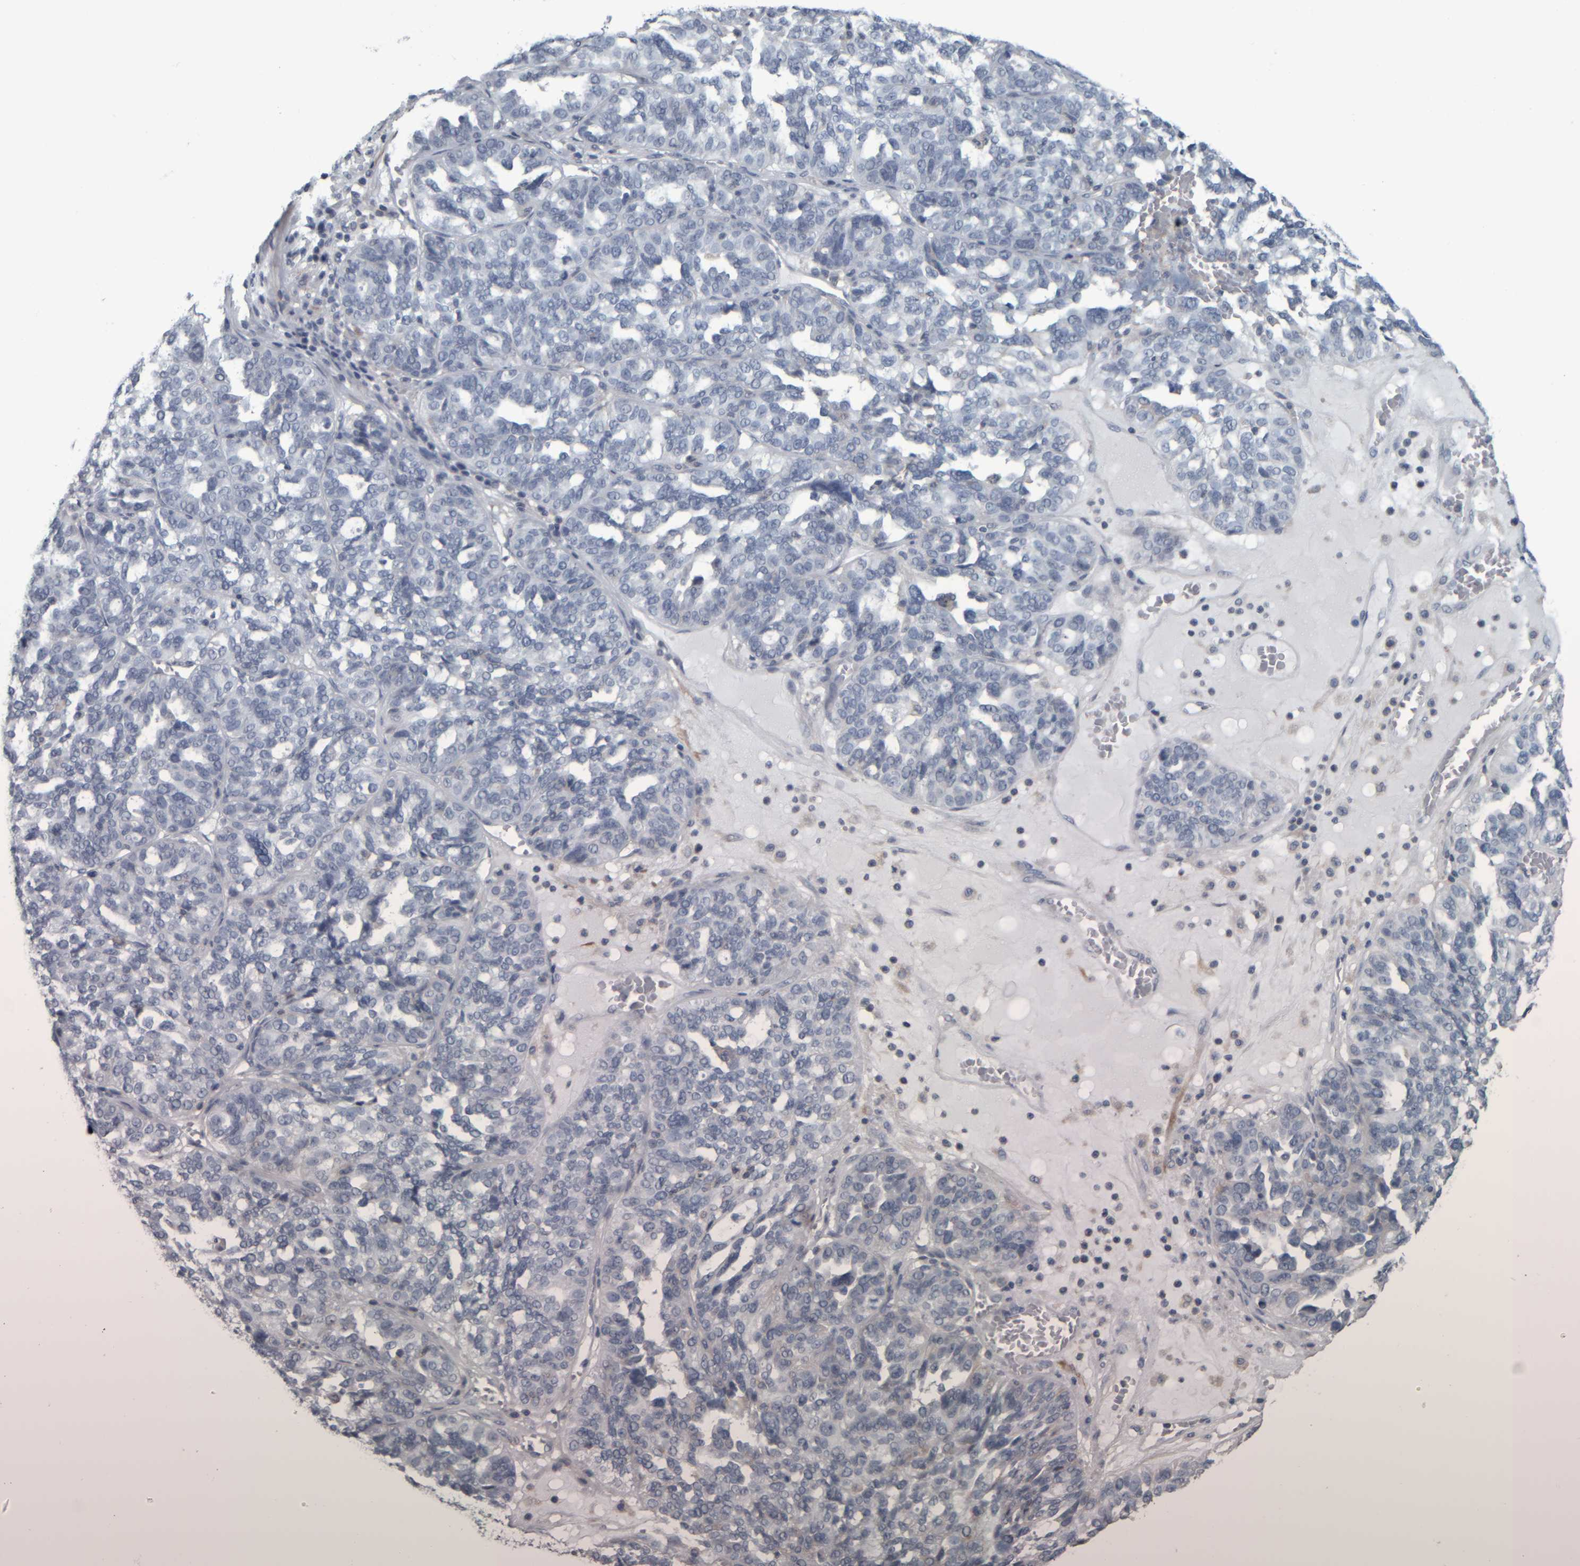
{"staining": {"intensity": "negative", "quantity": "none", "location": "none"}, "tissue": "ovarian cancer", "cell_type": "Tumor cells", "image_type": "cancer", "snomed": [{"axis": "morphology", "description": "Cystadenocarcinoma, serous, NOS"}, {"axis": "topography", "description": "Ovary"}], "caption": "IHC of serous cystadenocarcinoma (ovarian) exhibits no expression in tumor cells.", "gene": "CAVIN4", "patient": {"sex": "female", "age": 59}}